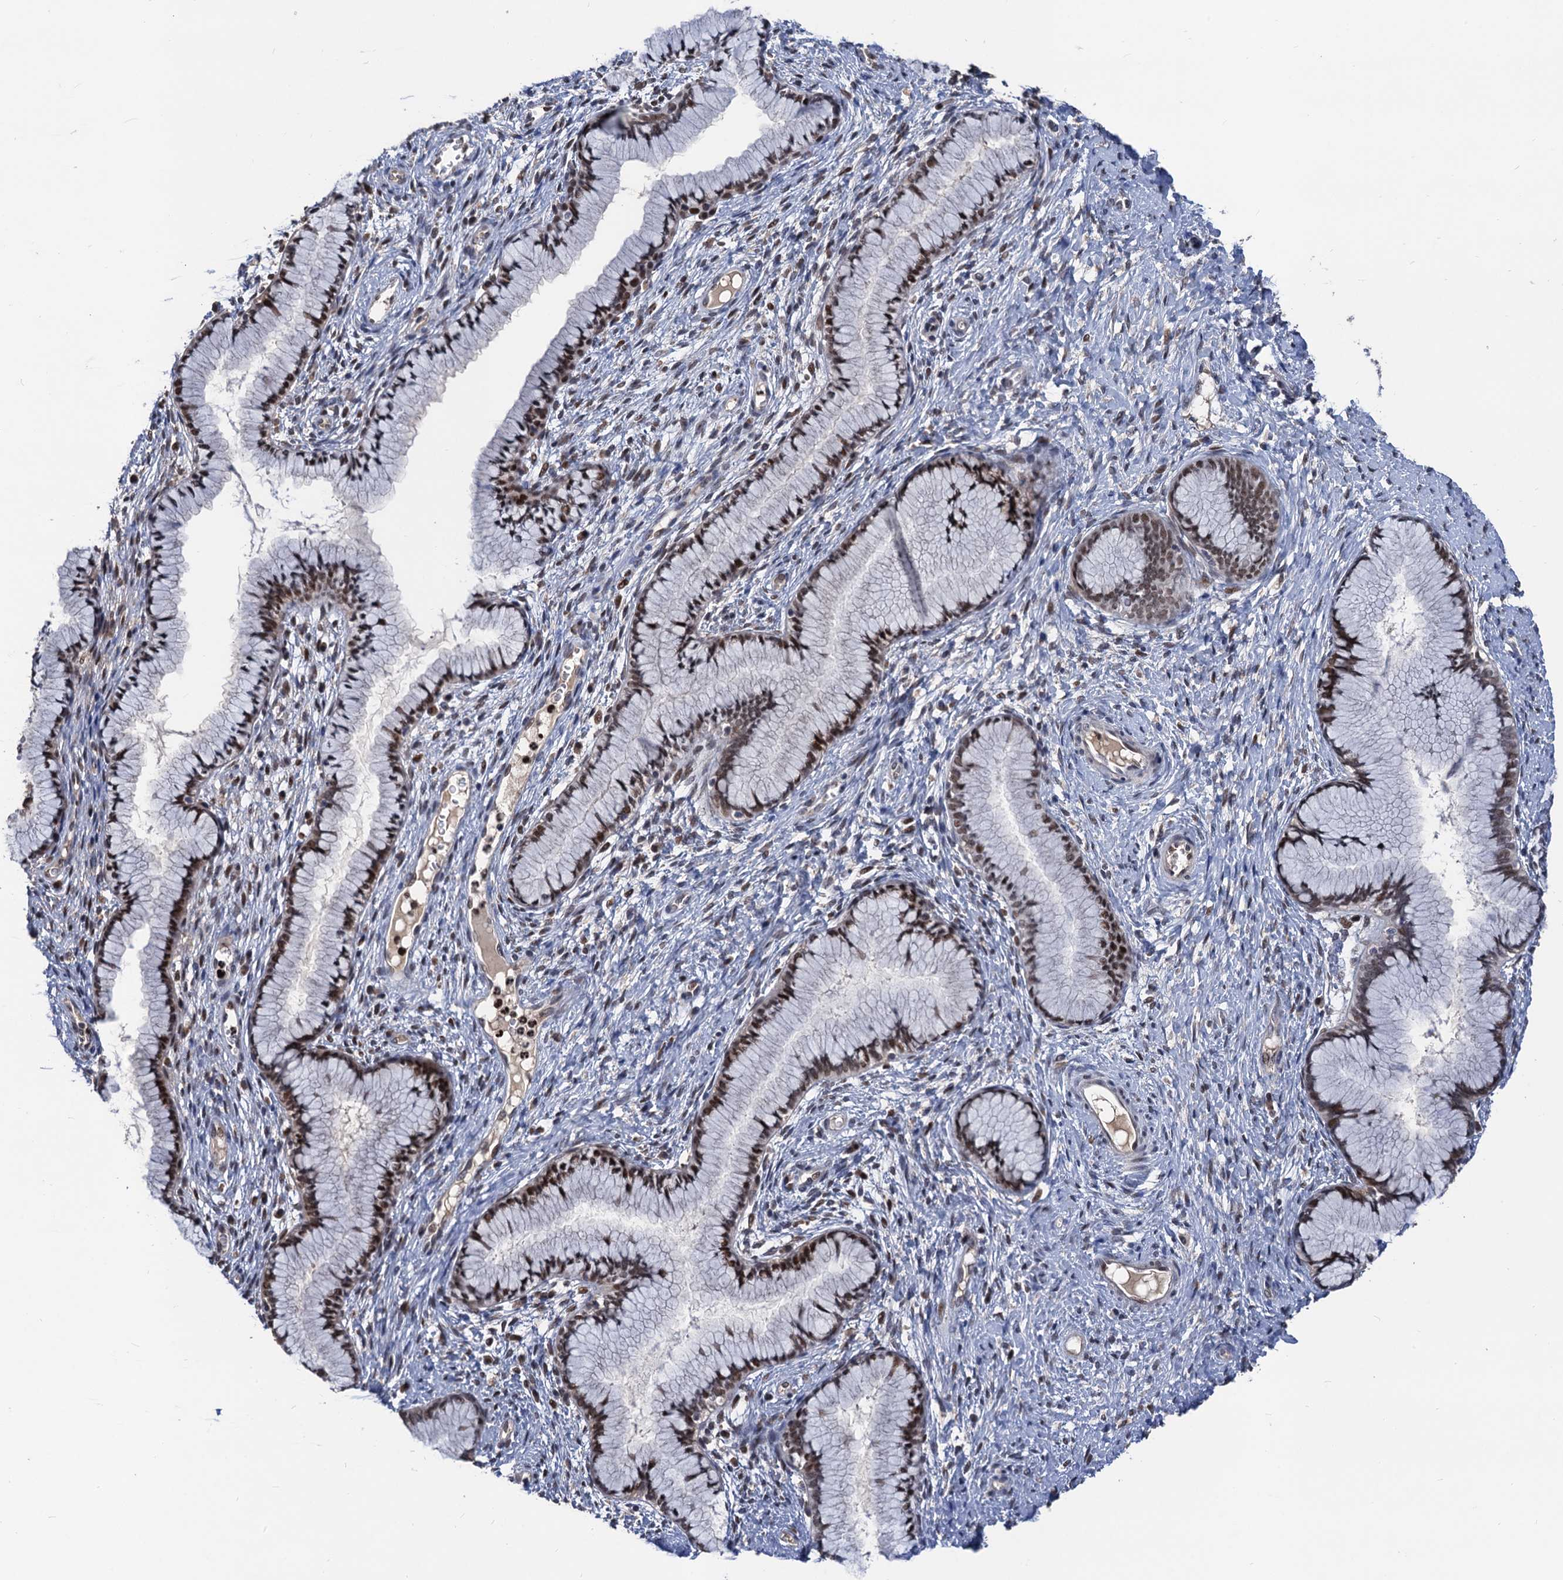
{"staining": {"intensity": "moderate", "quantity": ">75%", "location": "nuclear"}, "tissue": "cervix", "cell_type": "Glandular cells", "image_type": "normal", "snomed": [{"axis": "morphology", "description": "Normal tissue, NOS"}, {"axis": "topography", "description": "Cervix"}], "caption": "Cervix stained with immunohistochemistry (IHC) displays moderate nuclear expression in about >75% of glandular cells.", "gene": "TSEN34", "patient": {"sex": "female", "age": 42}}